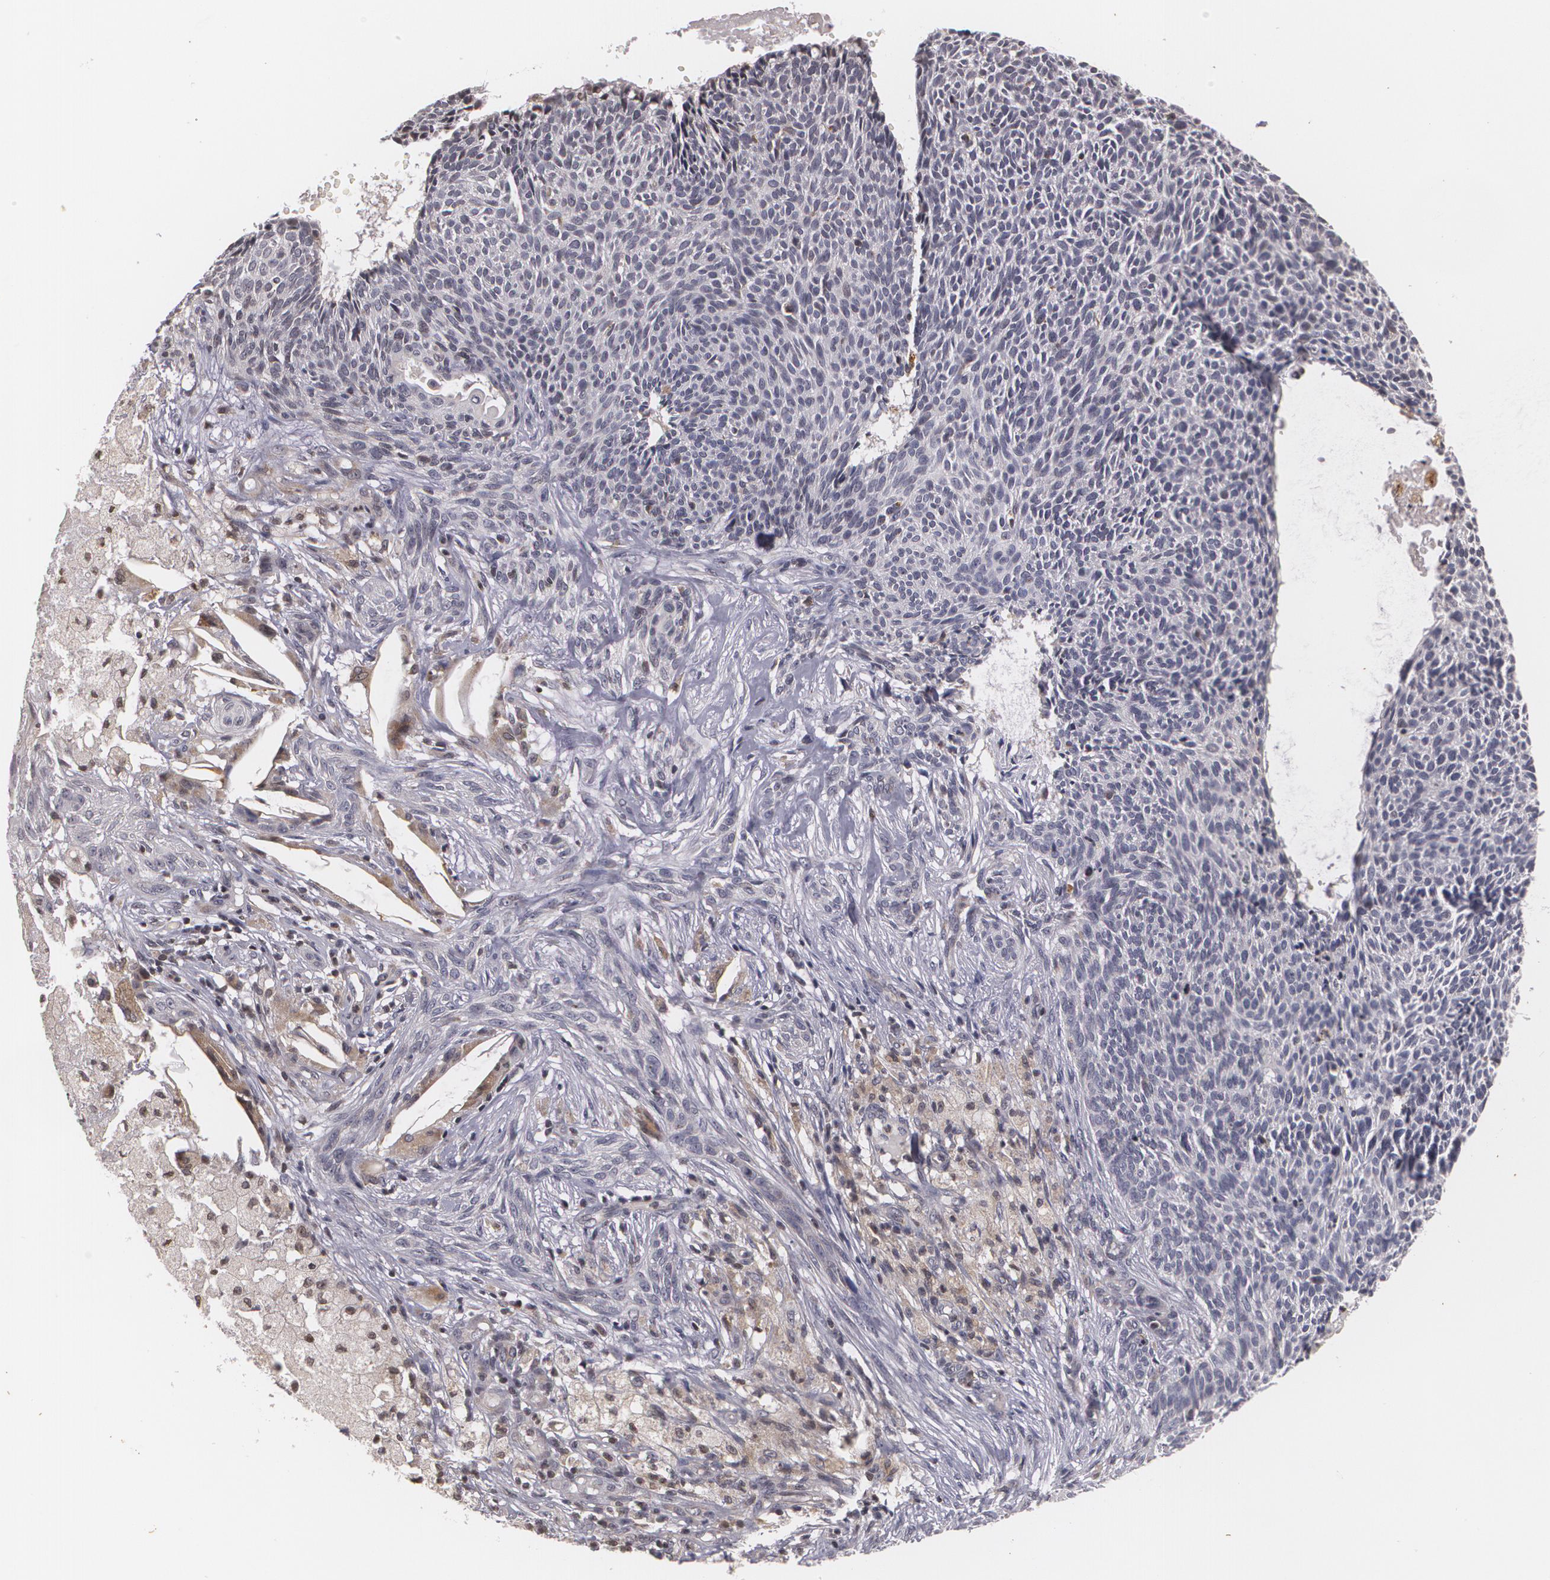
{"staining": {"intensity": "negative", "quantity": "none", "location": "none"}, "tissue": "skin cancer", "cell_type": "Tumor cells", "image_type": "cancer", "snomed": [{"axis": "morphology", "description": "Basal cell carcinoma"}, {"axis": "topography", "description": "Skin"}], "caption": "A high-resolution photomicrograph shows immunohistochemistry staining of skin basal cell carcinoma, which shows no significant positivity in tumor cells.", "gene": "VAV3", "patient": {"sex": "male", "age": 84}}